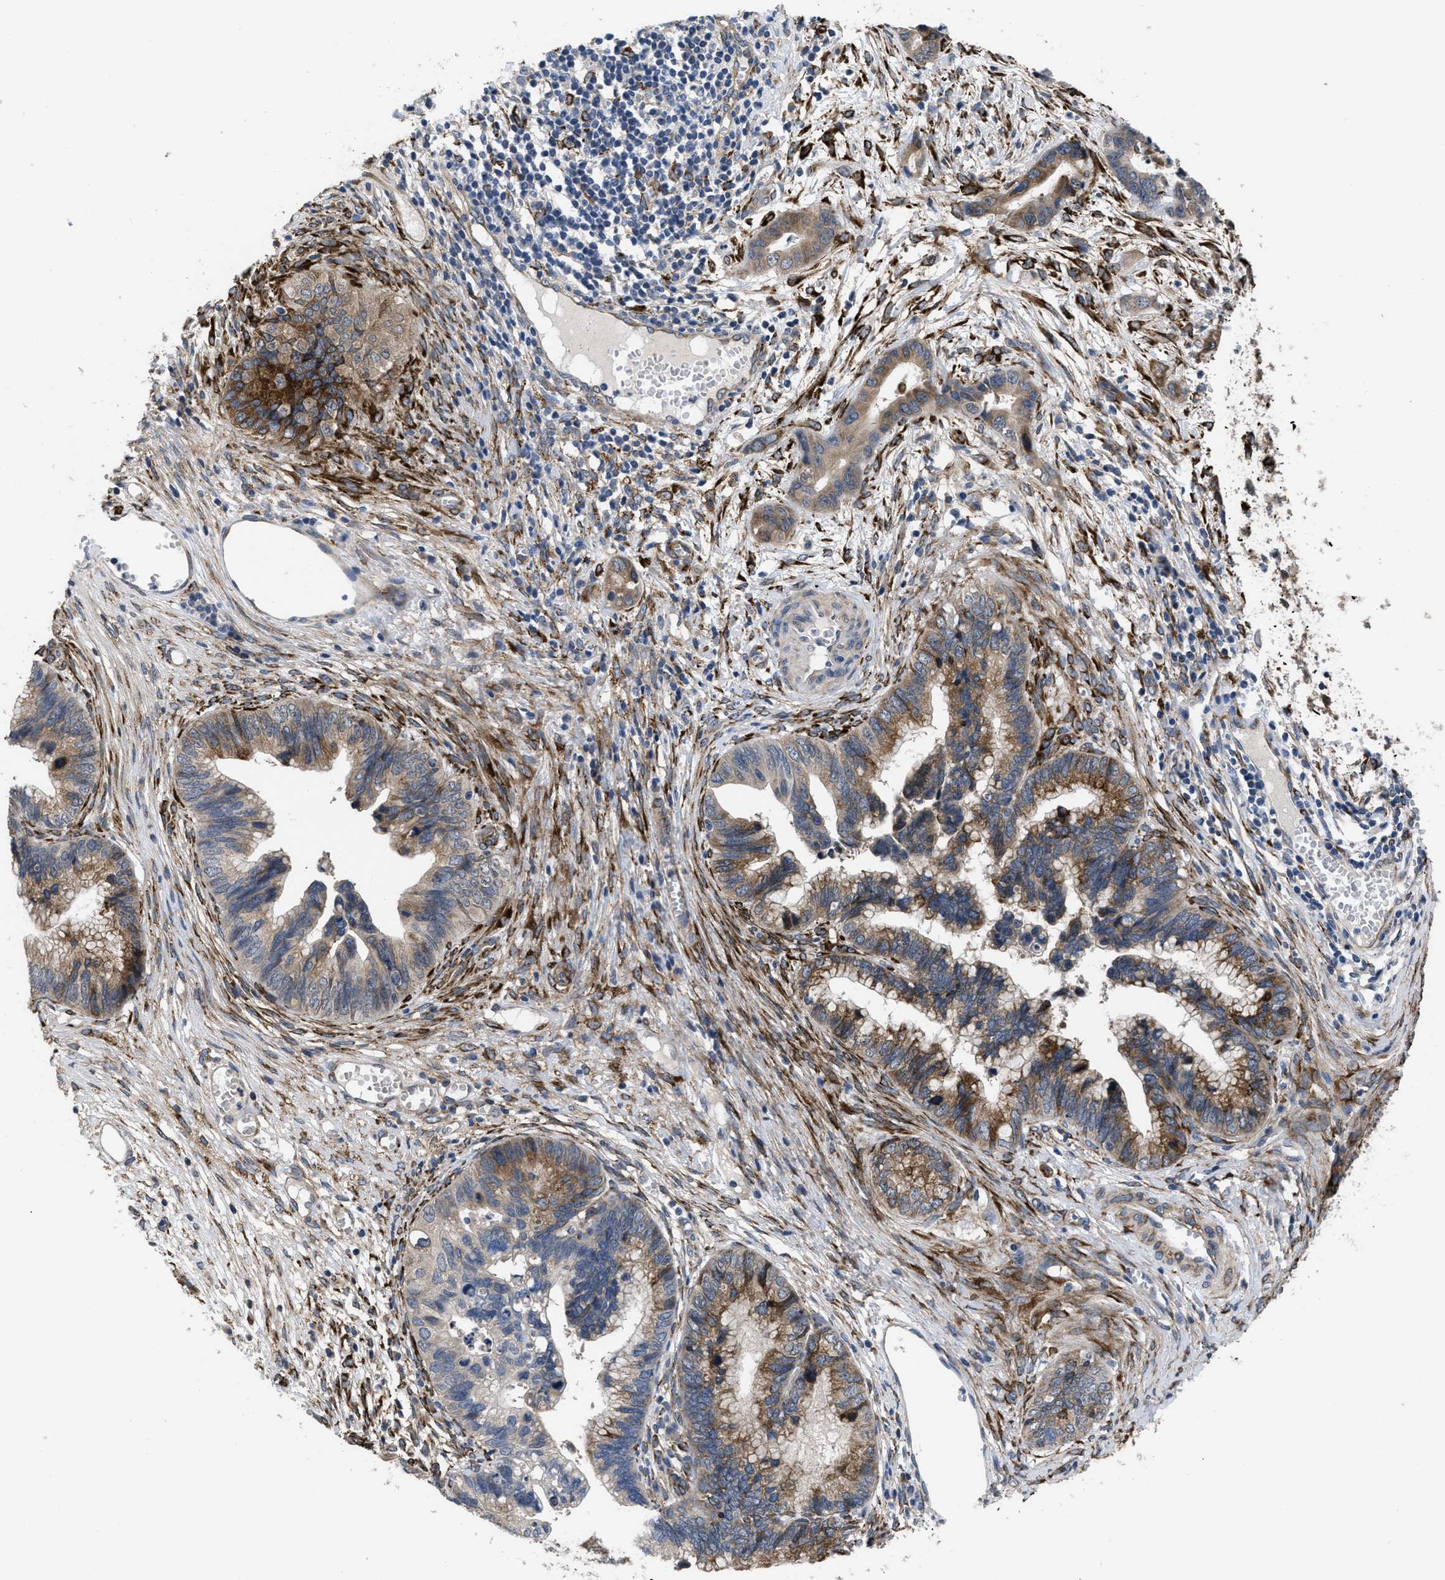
{"staining": {"intensity": "strong", "quantity": "25%-75%", "location": "cytoplasmic/membranous"}, "tissue": "cervical cancer", "cell_type": "Tumor cells", "image_type": "cancer", "snomed": [{"axis": "morphology", "description": "Adenocarcinoma, NOS"}, {"axis": "topography", "description": "Cervix"}], "caption": "Protein expression analysis of human cervical cancer reveals strong cytoplasmic/membranous positivity in approximately 25%-75% of tumor cells.", "gene": "SQLE", "patient": {"sex": "female", "age": 44}}